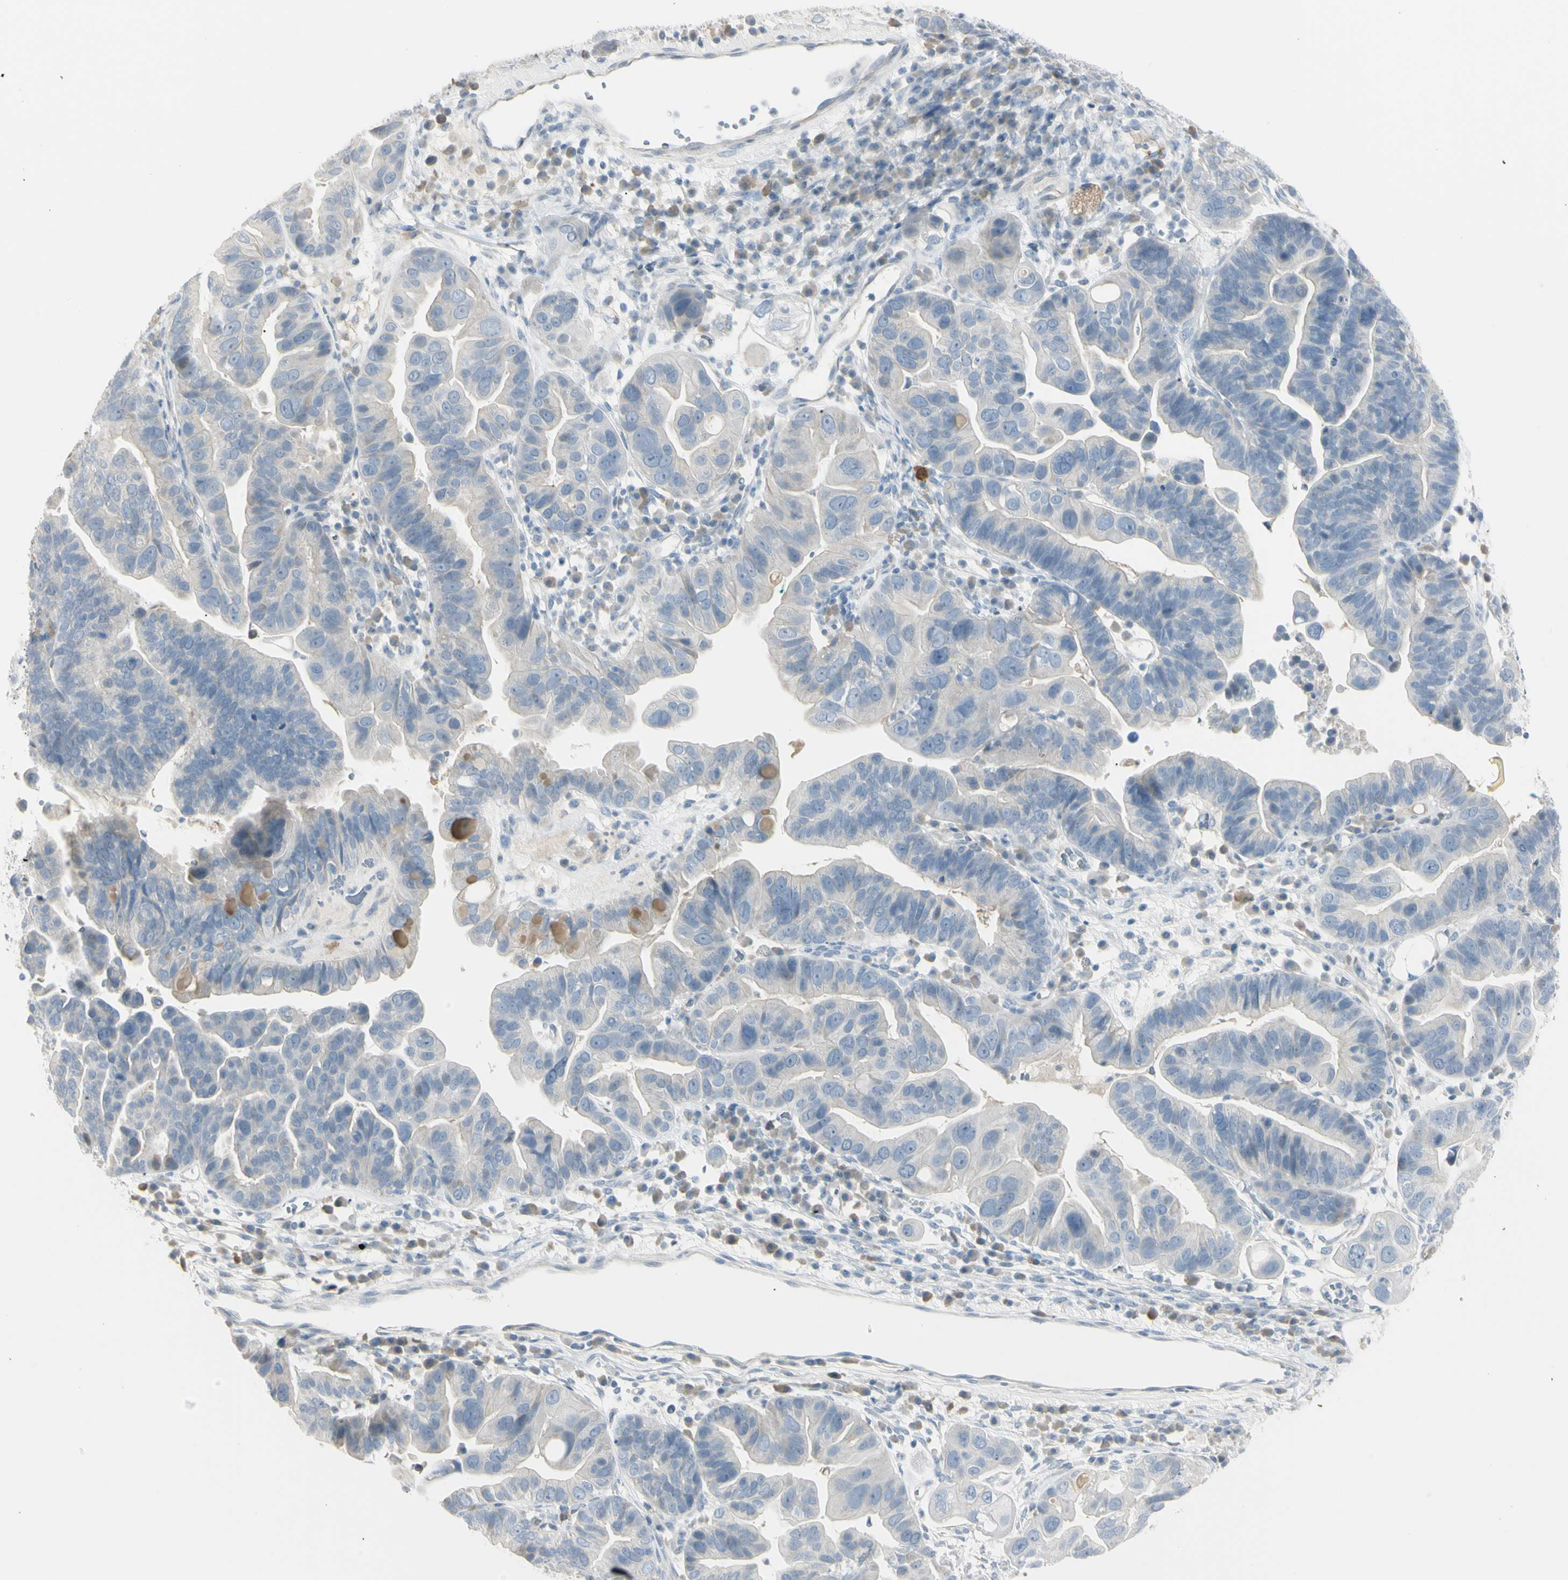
{"staining": {"intensity": "negative", "quantity": "none", "location": "none"}, "tissue": "ovarian cancer", "cell_type": "Tumor cells", "image_type": "cancer", "snomed": [{"axis": "morphology", "description": "Cystadenocarcinoma, serous, NOS"}, {"axis": "topography", "description": "Ovary"}], "caption": "IHC photomicrograph of neoplastic tissue: human ovarian cancer (serous cystadenocarcinoma) stained with DAB exhibits no significant protein staining in tumor cells.", "gene": "PIP", "patient": {"sex": "female", "age": 56}}